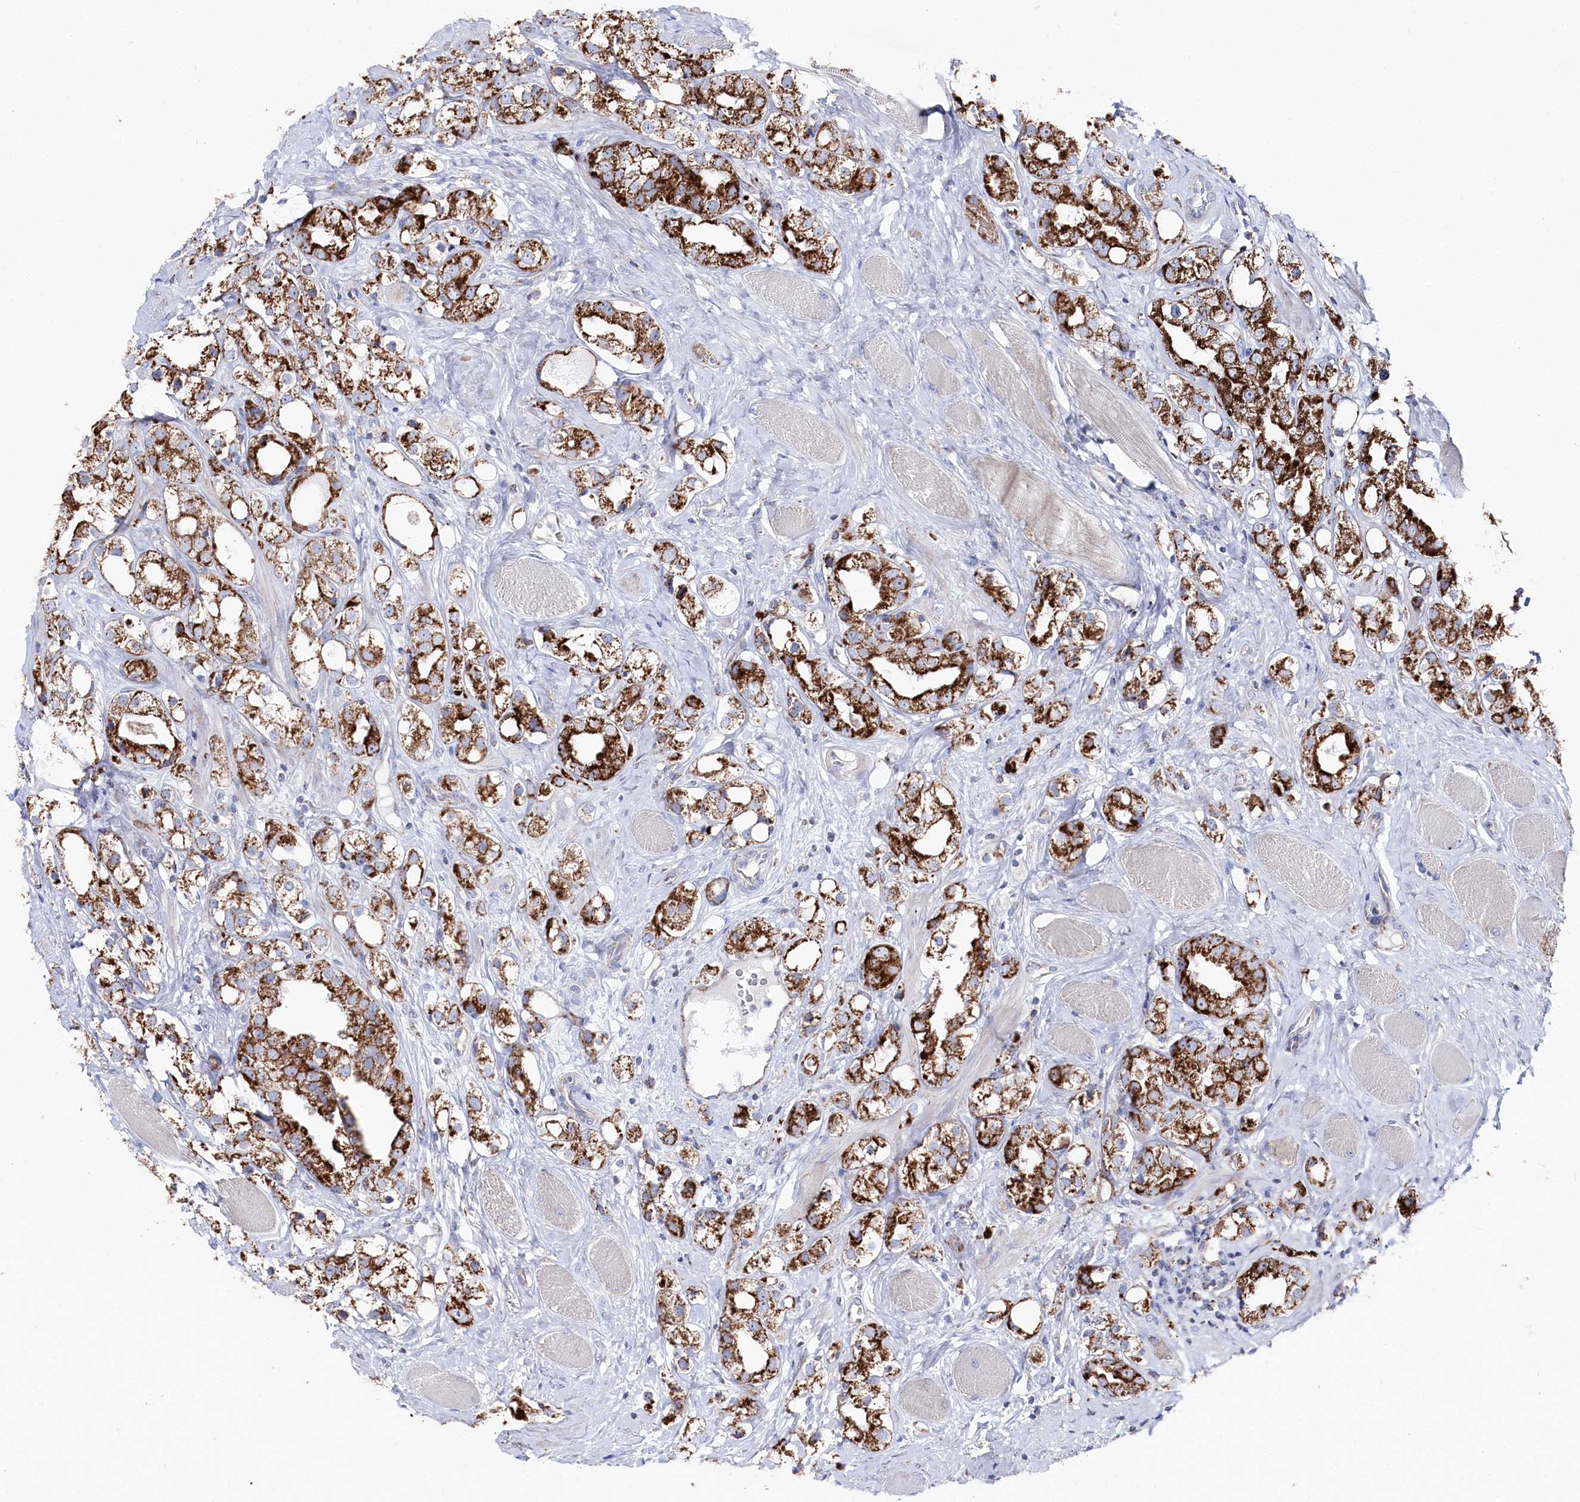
{"staining": {"intensity": "strong", "quantity": ">75%", "location": "cytoplasmic/membranous"}, "tissue": "prostate cancer", "cell_type": "Tumor cells", "image_type": "cancer", "snomed": [{"axis": "morphology", "description": "Adenocarcinoma, NOS"}, {"axis": "topography", "description": "Prostate"}], "caption": "A brown stain labels strong cytoplasmic/membranous positivity of a protein in human prostate cancer tumor cells.", "gene": "GLS2", "patient": {"sex": "male", "age": 79}}